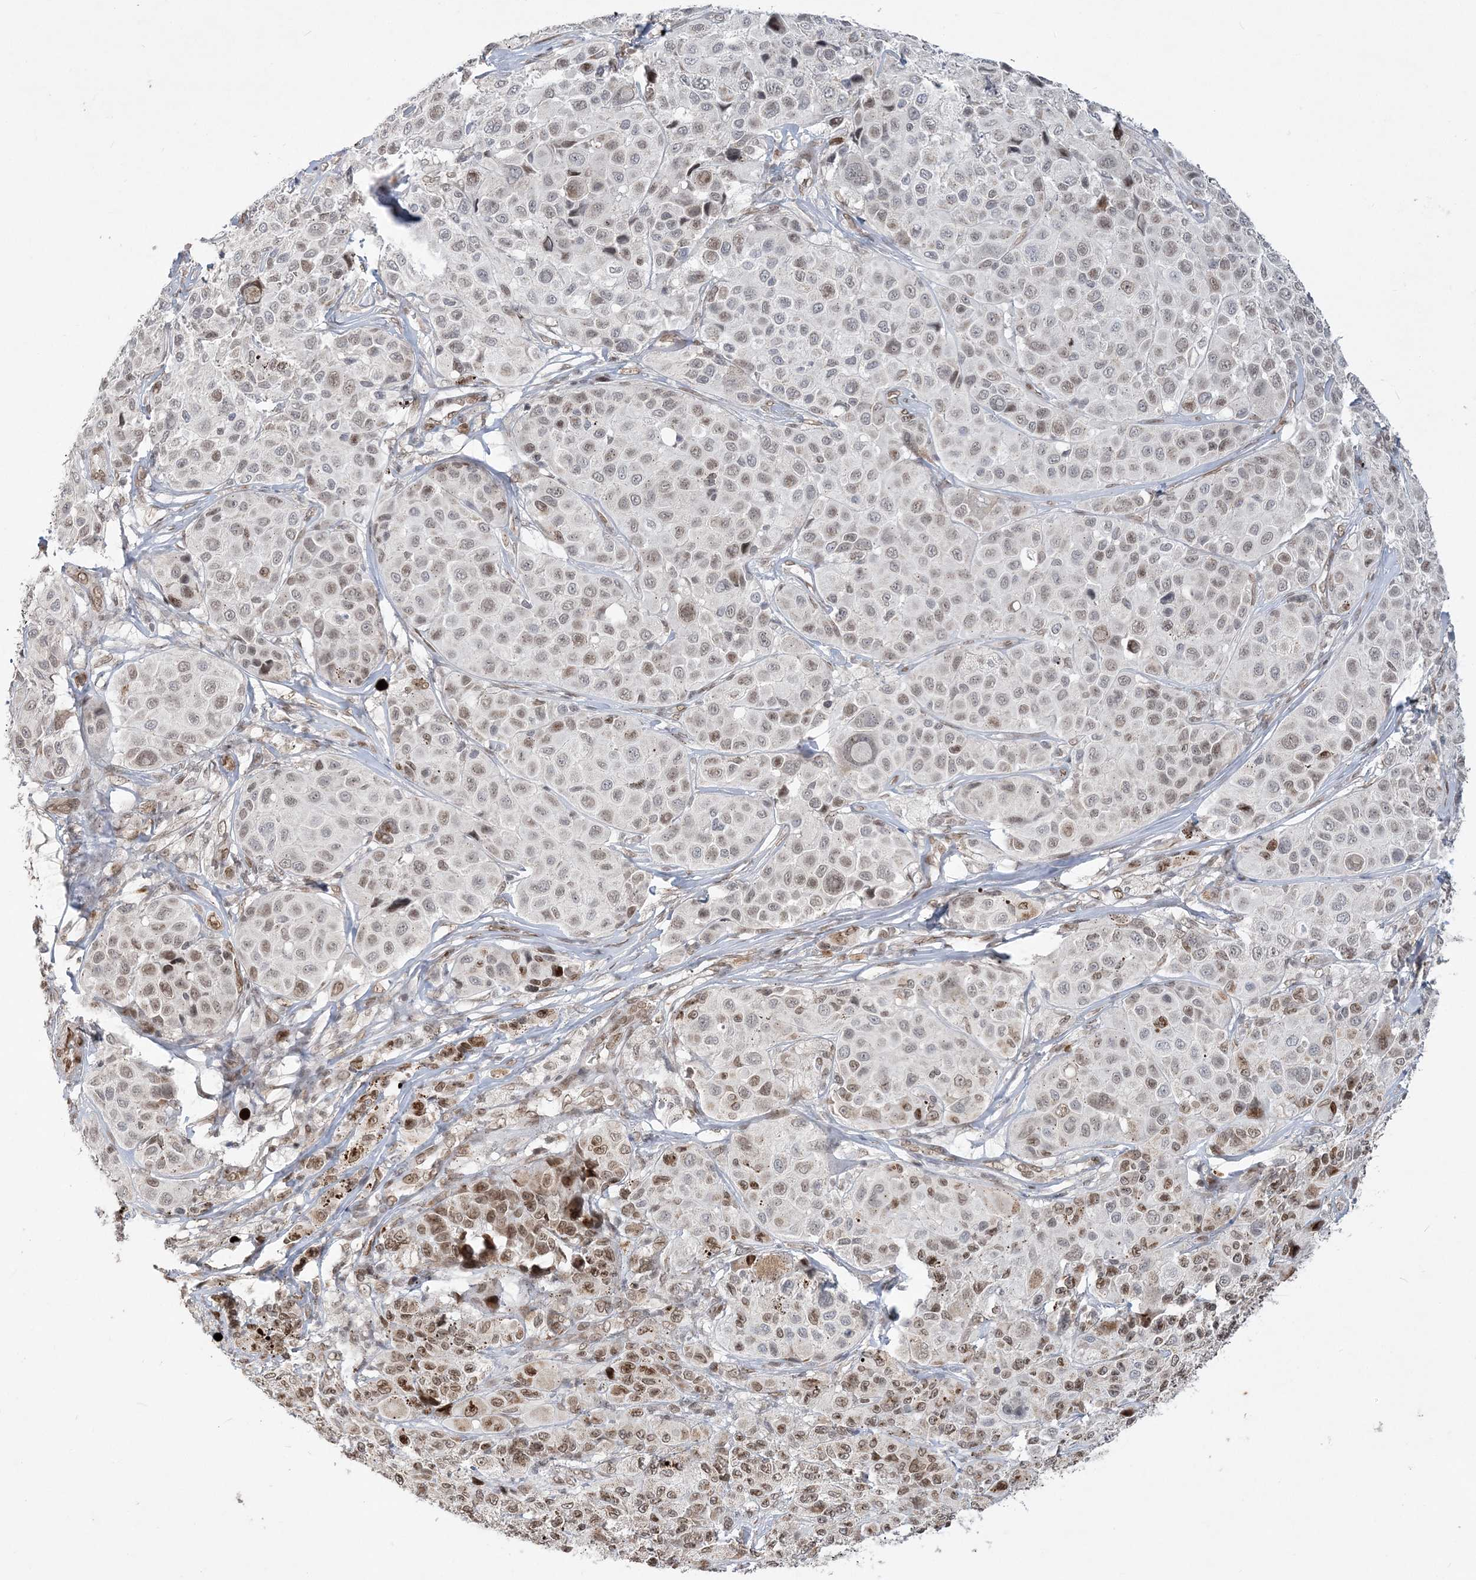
{"staining": {"intensity": "moderate", "quantity": "<25%", "location": "nuclear"}, "tissue": "melanoma", "cell_type": "Tumor cells", "image_type": "cancer", "snomed": [{"axis": "morphology", "description": "Malignant melanoma, NOS"}, {"axis": "topography", "description": "Skin of trunk"}], "caption": "Immunohistochemical staining of human malignant melanoma exhibits low levels of moderate nuclear protein staining in about <25% of tumor cells. The protein is shown in brown color, while the nuclei are stained blue.", "gene": "WAC", "patient": {"sex": "male", "age": 71}}